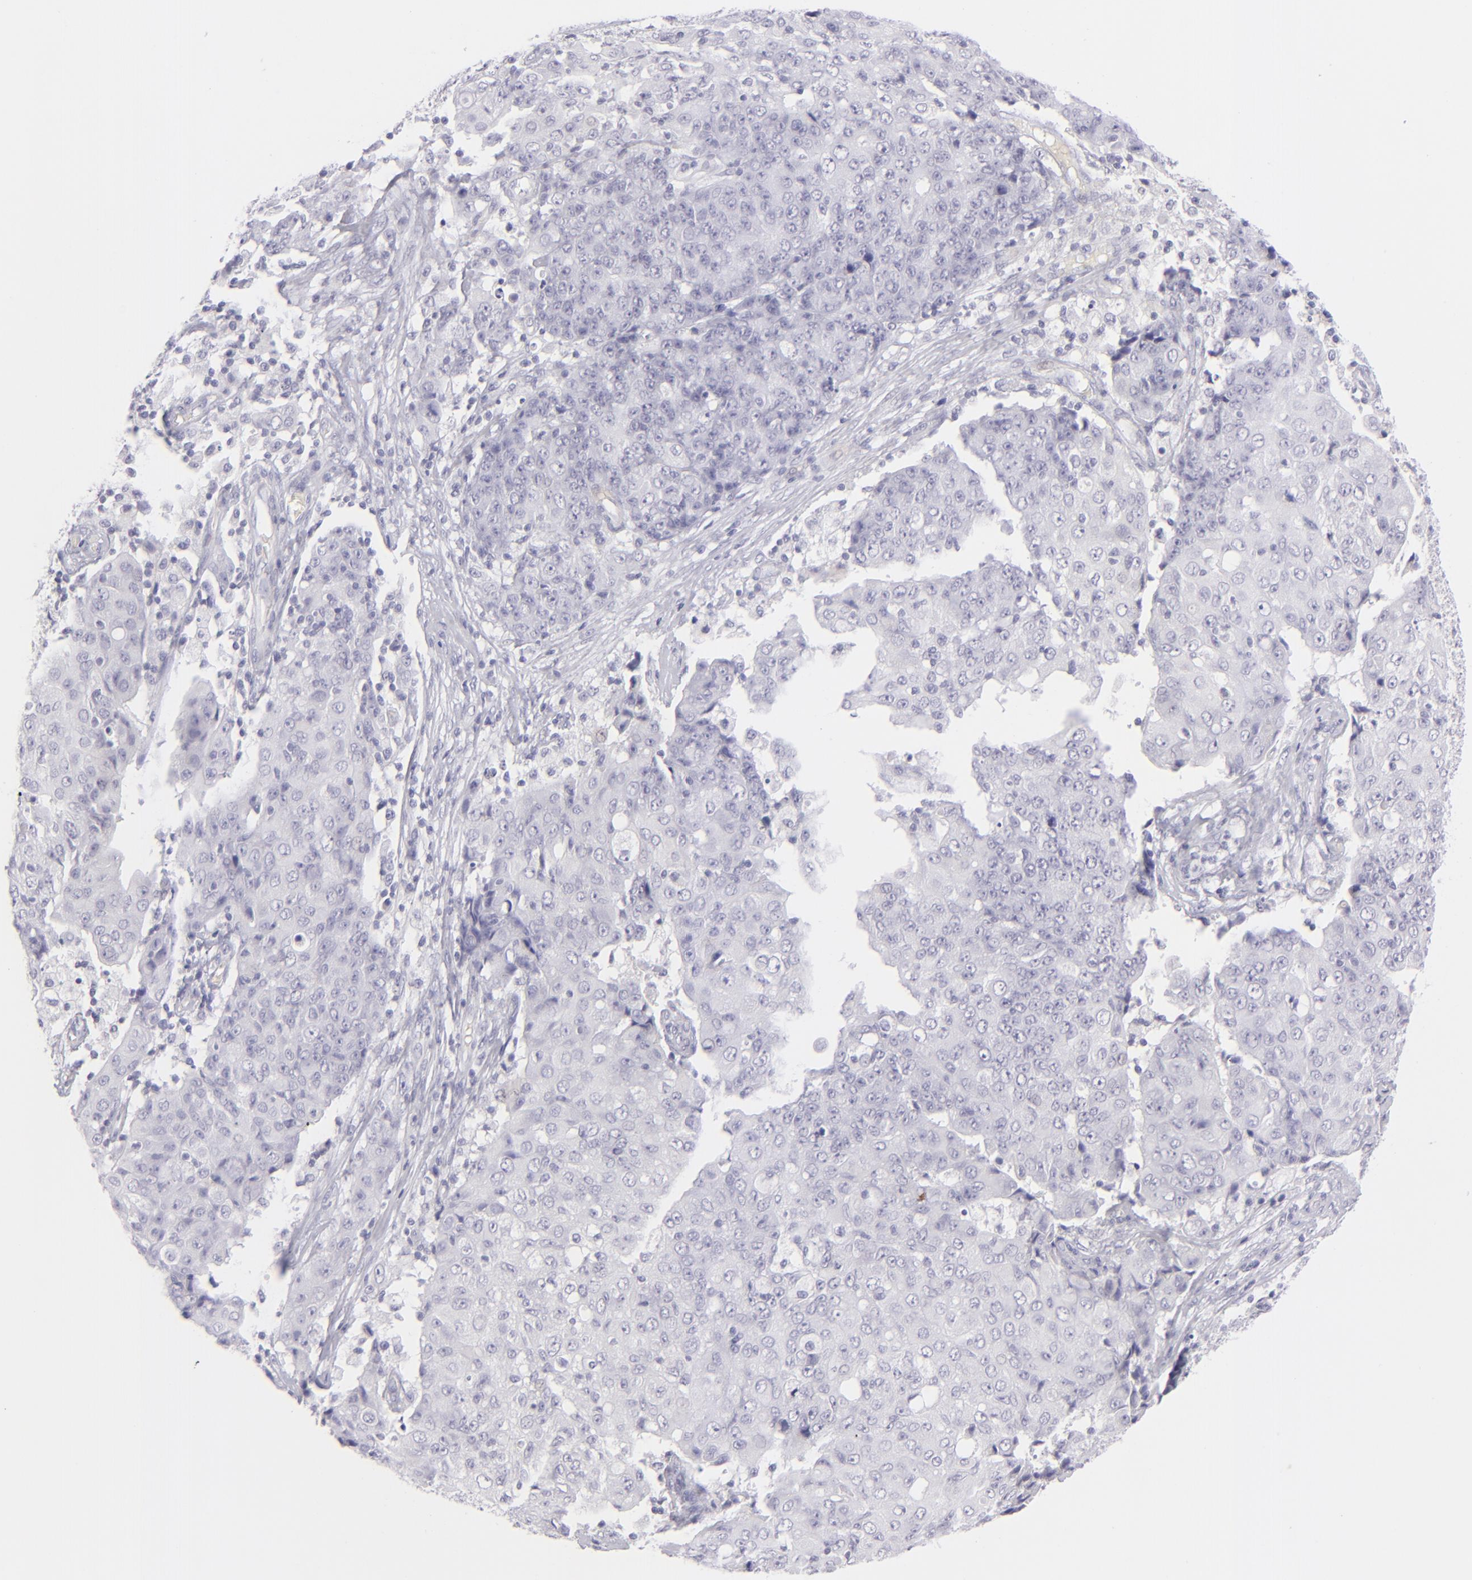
{"staining": {"intensity": "negative", "quantity": "none", "location": "none"}, "tissue": "ovarian cancer", "cell_type": "Tumor cells", "image_type": "cancer", "snomed": [{"axis": "morphology", "description": "Carcinoma, endometroid"}, {"axis": "topography", "description": "Ovary"}], "caption": "Tumor cells show no significant positivity in ovarian cancer (endometroid carcinoma).", "gene": "FCER2", "patient": {"sex": "female", "age": 42}}